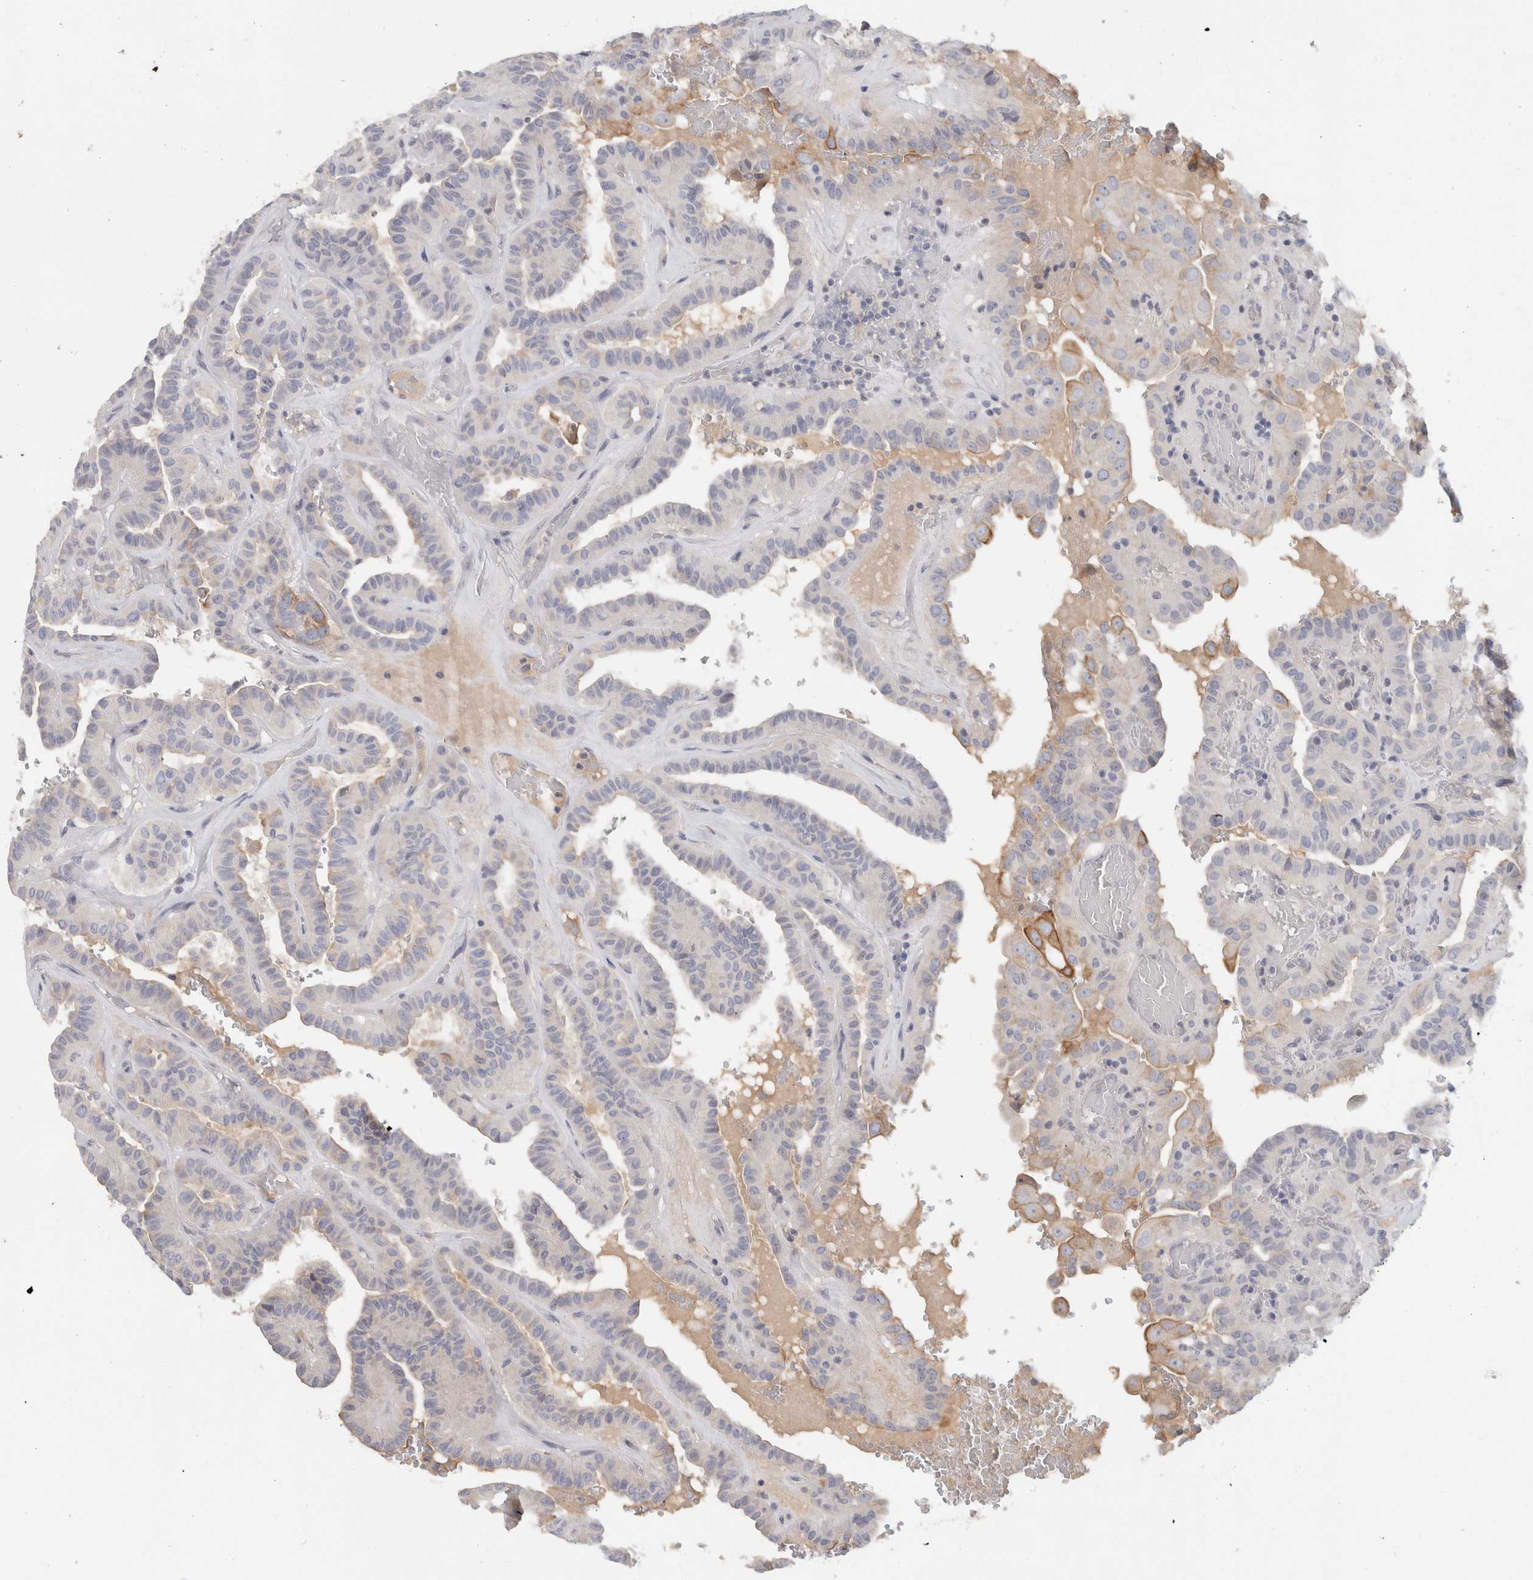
{"staining": {"intensity": "moderate", "quantity": "<25%", "location": "cytoplasmic/membranous"}, "tissue": "thyroid cancer", "cell_type": "Tumor cells", "image_type": "cancer", "snomed": [{"axis": "morphology", "description": "Papillary adenocarcinoma, NOS"}, {"axis": "topography", "description": "Thyroid gland"}], "caption": "Moderate cytoplasmic/membranous protein expression is present in approximately <25% of tumor cells in papillary adenocarcinoma (thyroid). (DAB (3,3'-diaminobenzidine) IHC, brown staining for protein, blue staining for nuclei).", "gene": "STK31", "patient": {"sex": "male", "age": 77}}